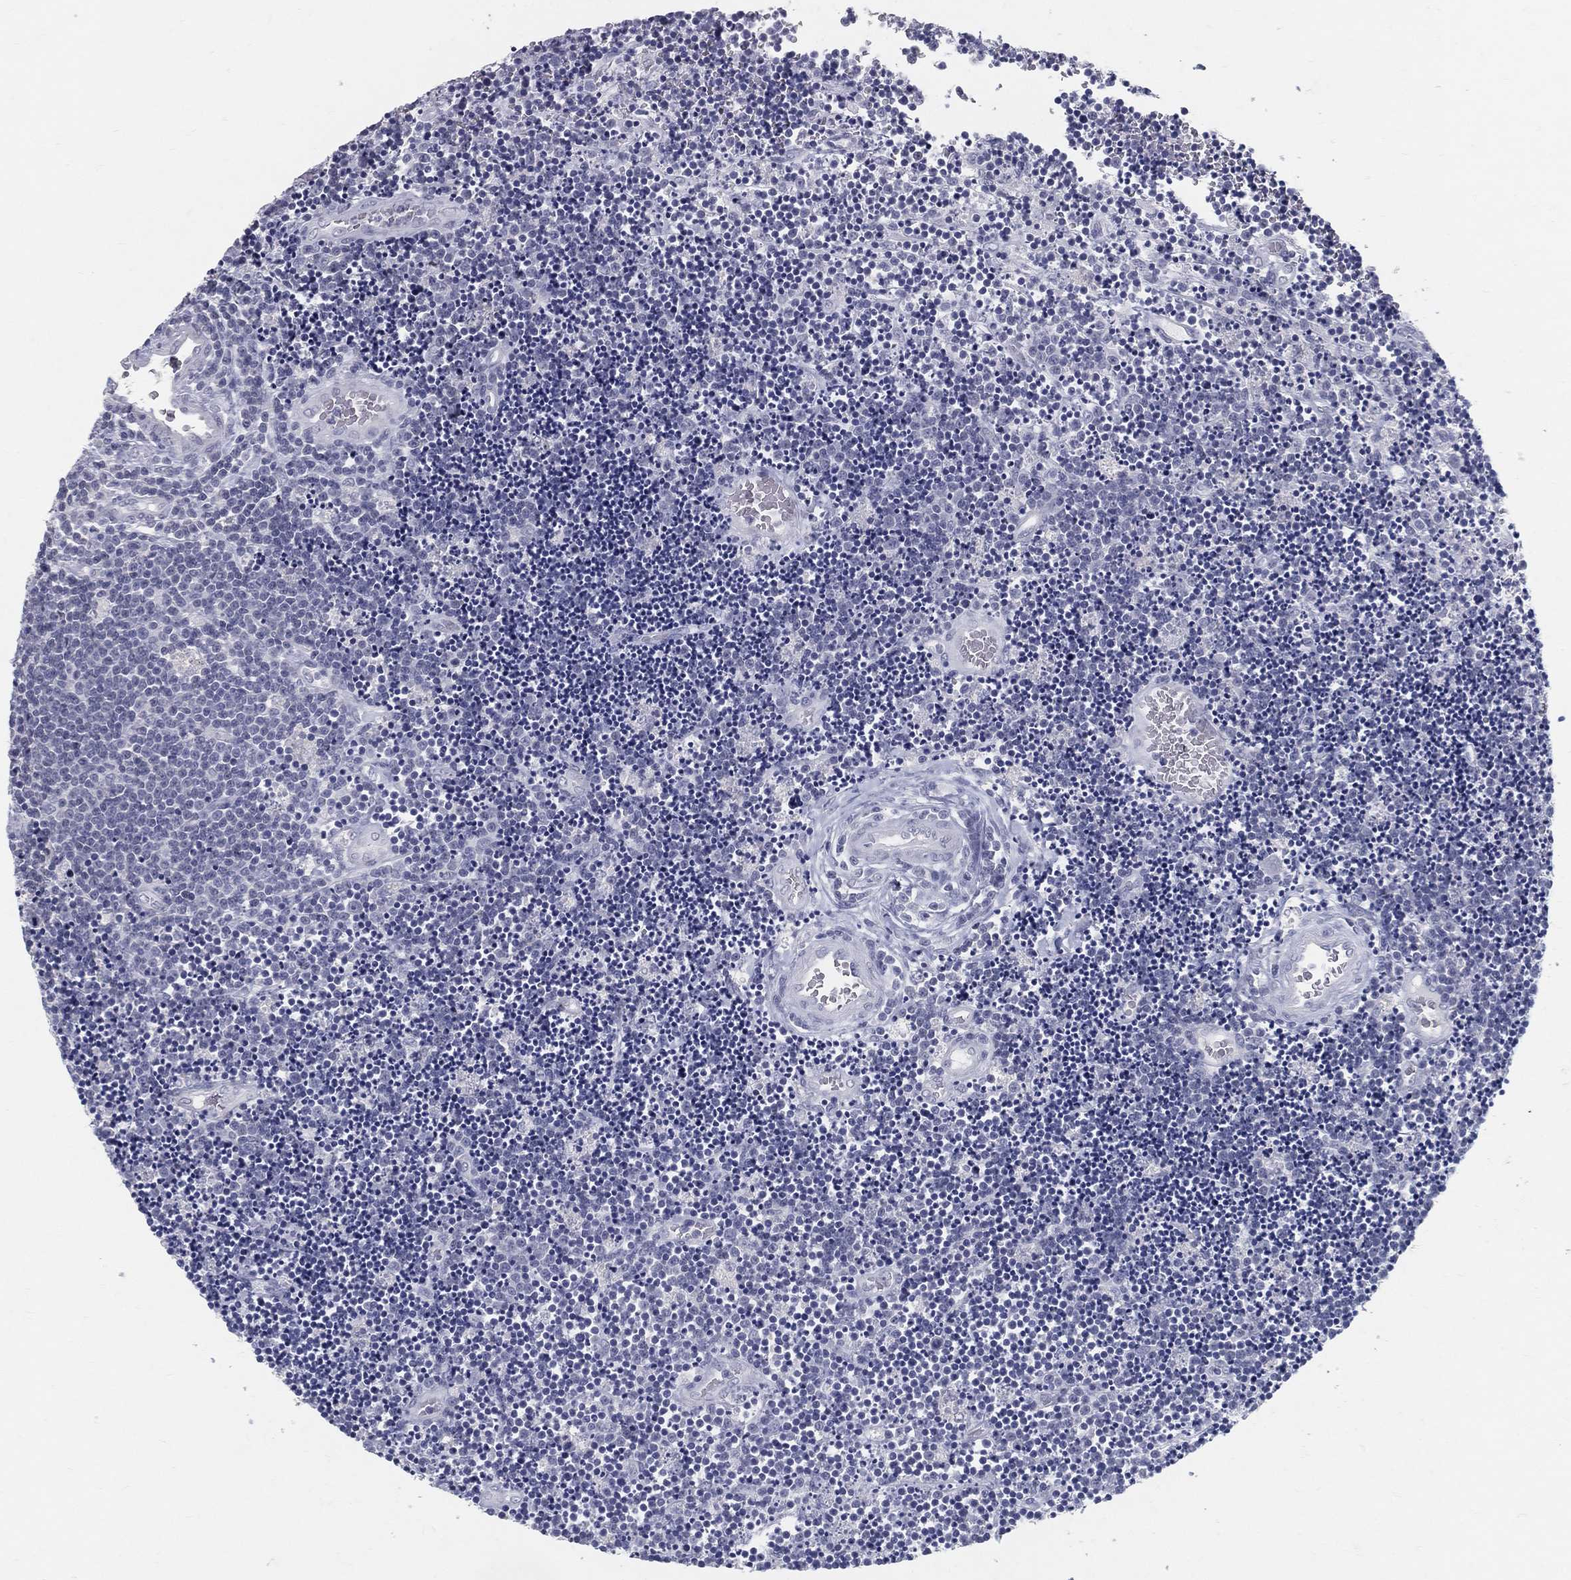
{"staining": {"intensity": "negative", "quantity": "none", "location": "none"}, "tissue": "lymphoma", "cell_type": "Tumor cells", "image_type": "cancer", "snomed": [{"axis": "morphology", "description": "Malignant lymphoma, non-Hodgkin's type, Low grade"}, {"axis": "topography", "description": "Brain"}], "caption": "Micrograph shows no significant protein staining in tumor cells of low-grade malignant lymphoma, non-Hodgkin's type.", "gene": "ACE2", "patient": {"sex": "female", "age": 66}}